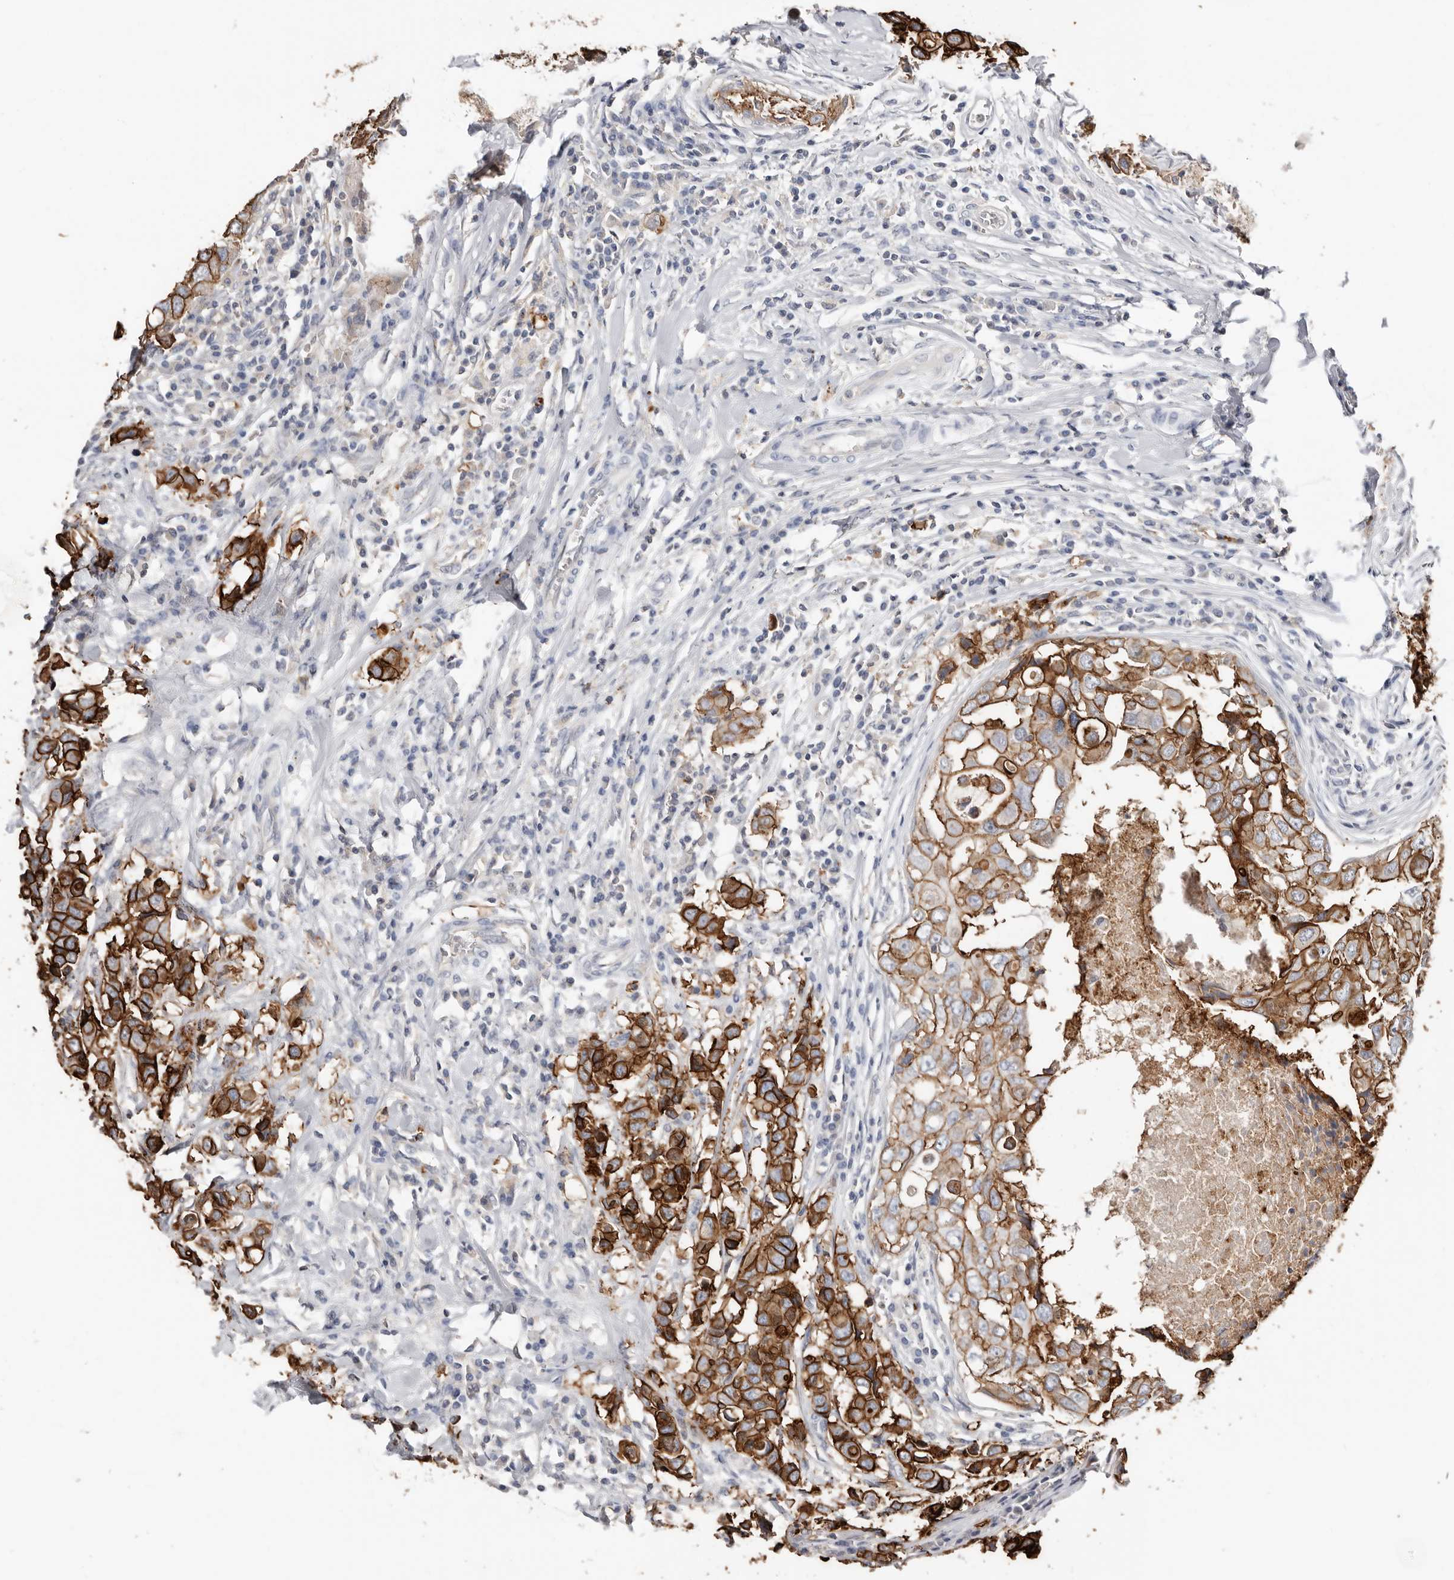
{"staining": {"intensity": "strong", "quantity": ">75%", "location": "cytoplasmic/membranous"}, "tissue": "breast cancer", "cell_type": "Tumor cells", "image_type": "cancer", "snomed": [{"axis": "morphology", "description": "Duct carcinoma"}, {"axis": "topography", "description": "Breast"}], "caption": "The immunohistochemical stain labels strong cytoplasmic/membranous expression in tumor cells of infiltrating ductal carcinoma (breast) tissue.", "gene": "S100A14", "patient": {"sex": "female", "age": 27}}